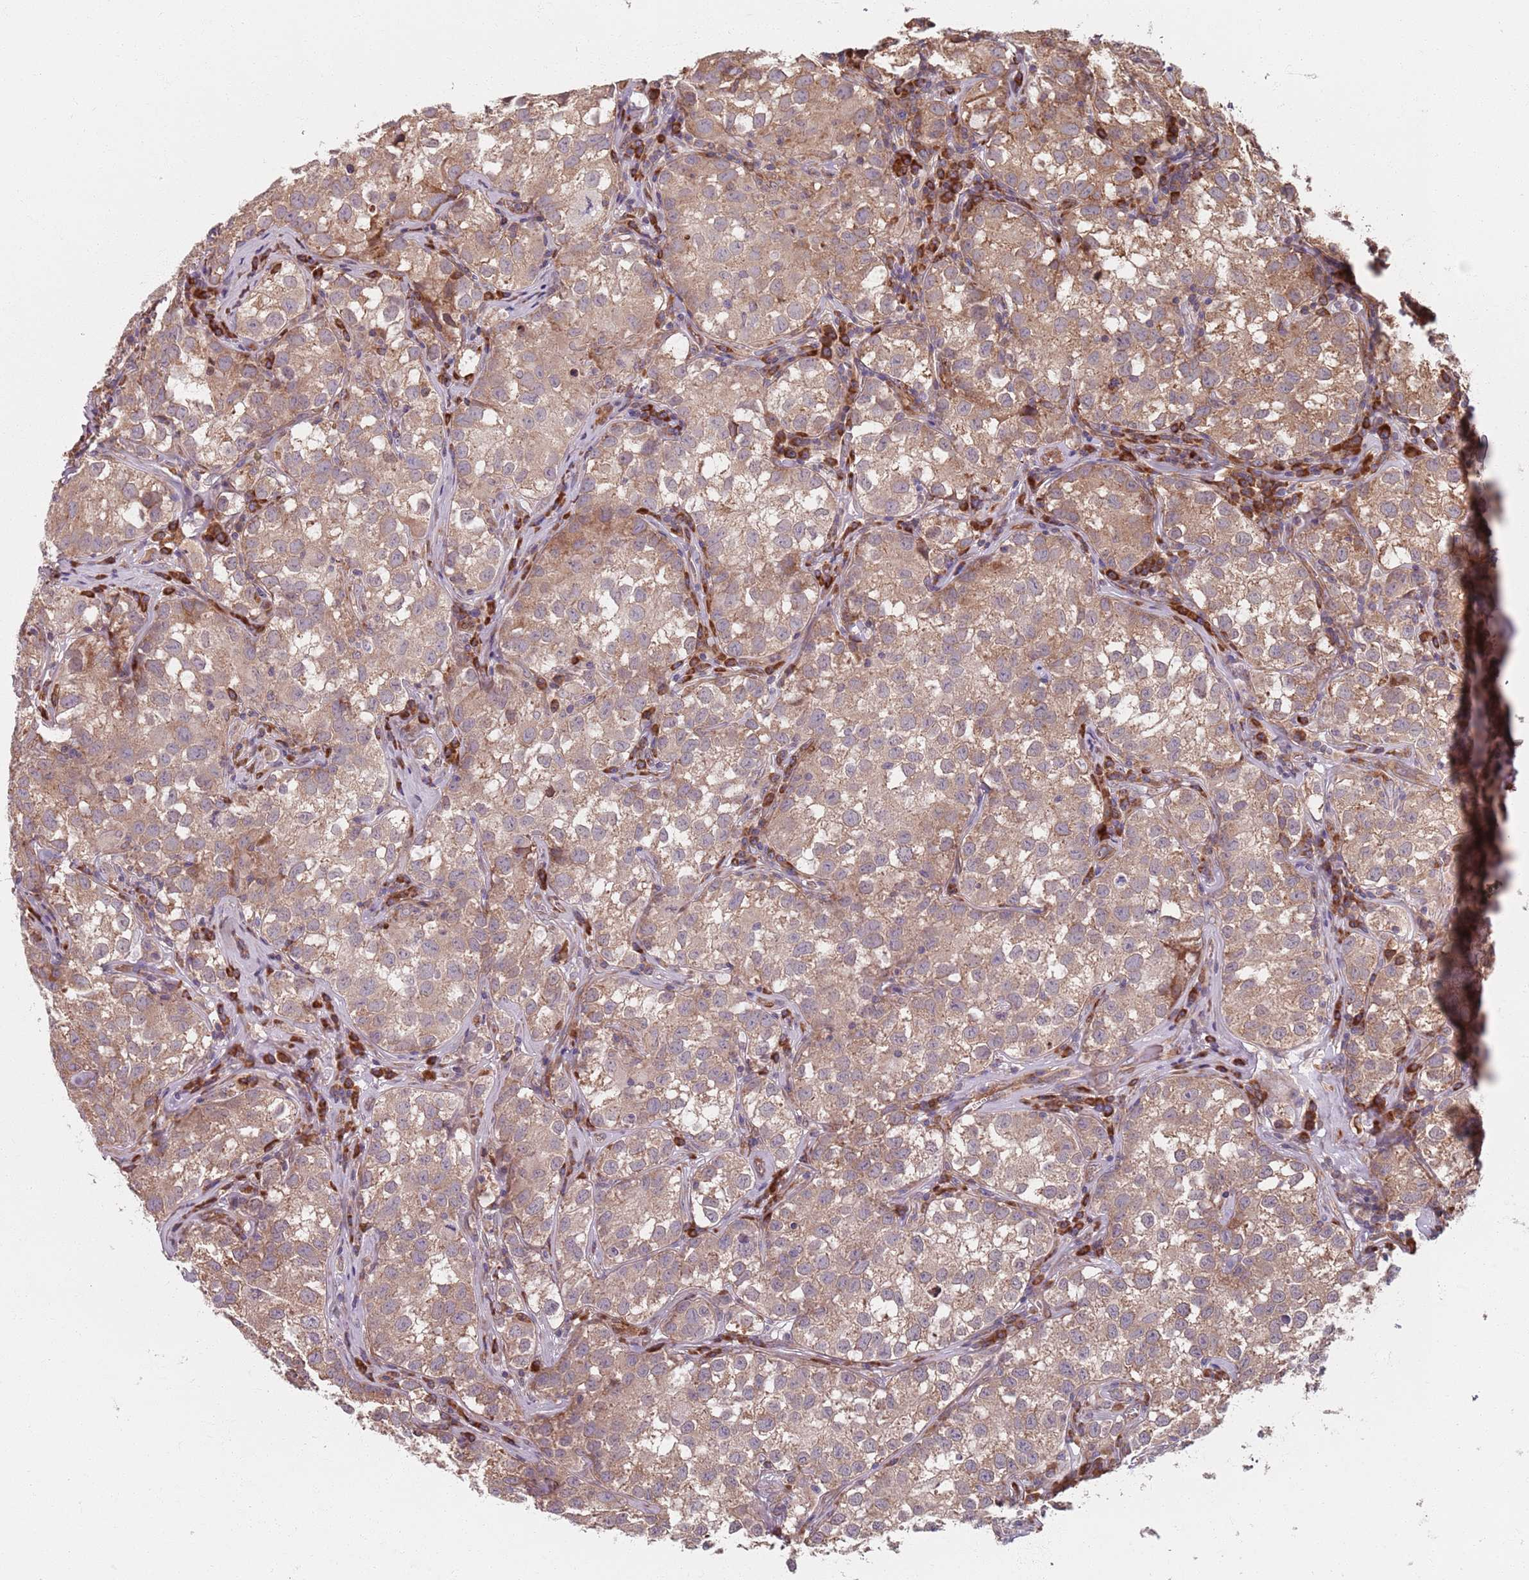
{"staining": {"intensity": "moderate", "quantity": ">75%", "location": "cytoplasmic/membranous"}, "tissue": "testis cancer", "cell_type": "Tumor cells", "image_type": "cancer", "snomed": [{"axis": "morphology", "description": "Seminoma, NOS"}, {"axis": "morphology", "description": "Carcinoma, Embryonal, NOS"}, {"axis": "topography", "description": "Testis"}], "caption": "Testis cancer (embryonal carcinoma) was stained to show a protein in brown. There is medium levels of moderate cytoplasmic/membranous positivity in approximately >75% of tumor cells.", "gene": "NOTCH3", "patient": {"sex": "male", "age": 43}}